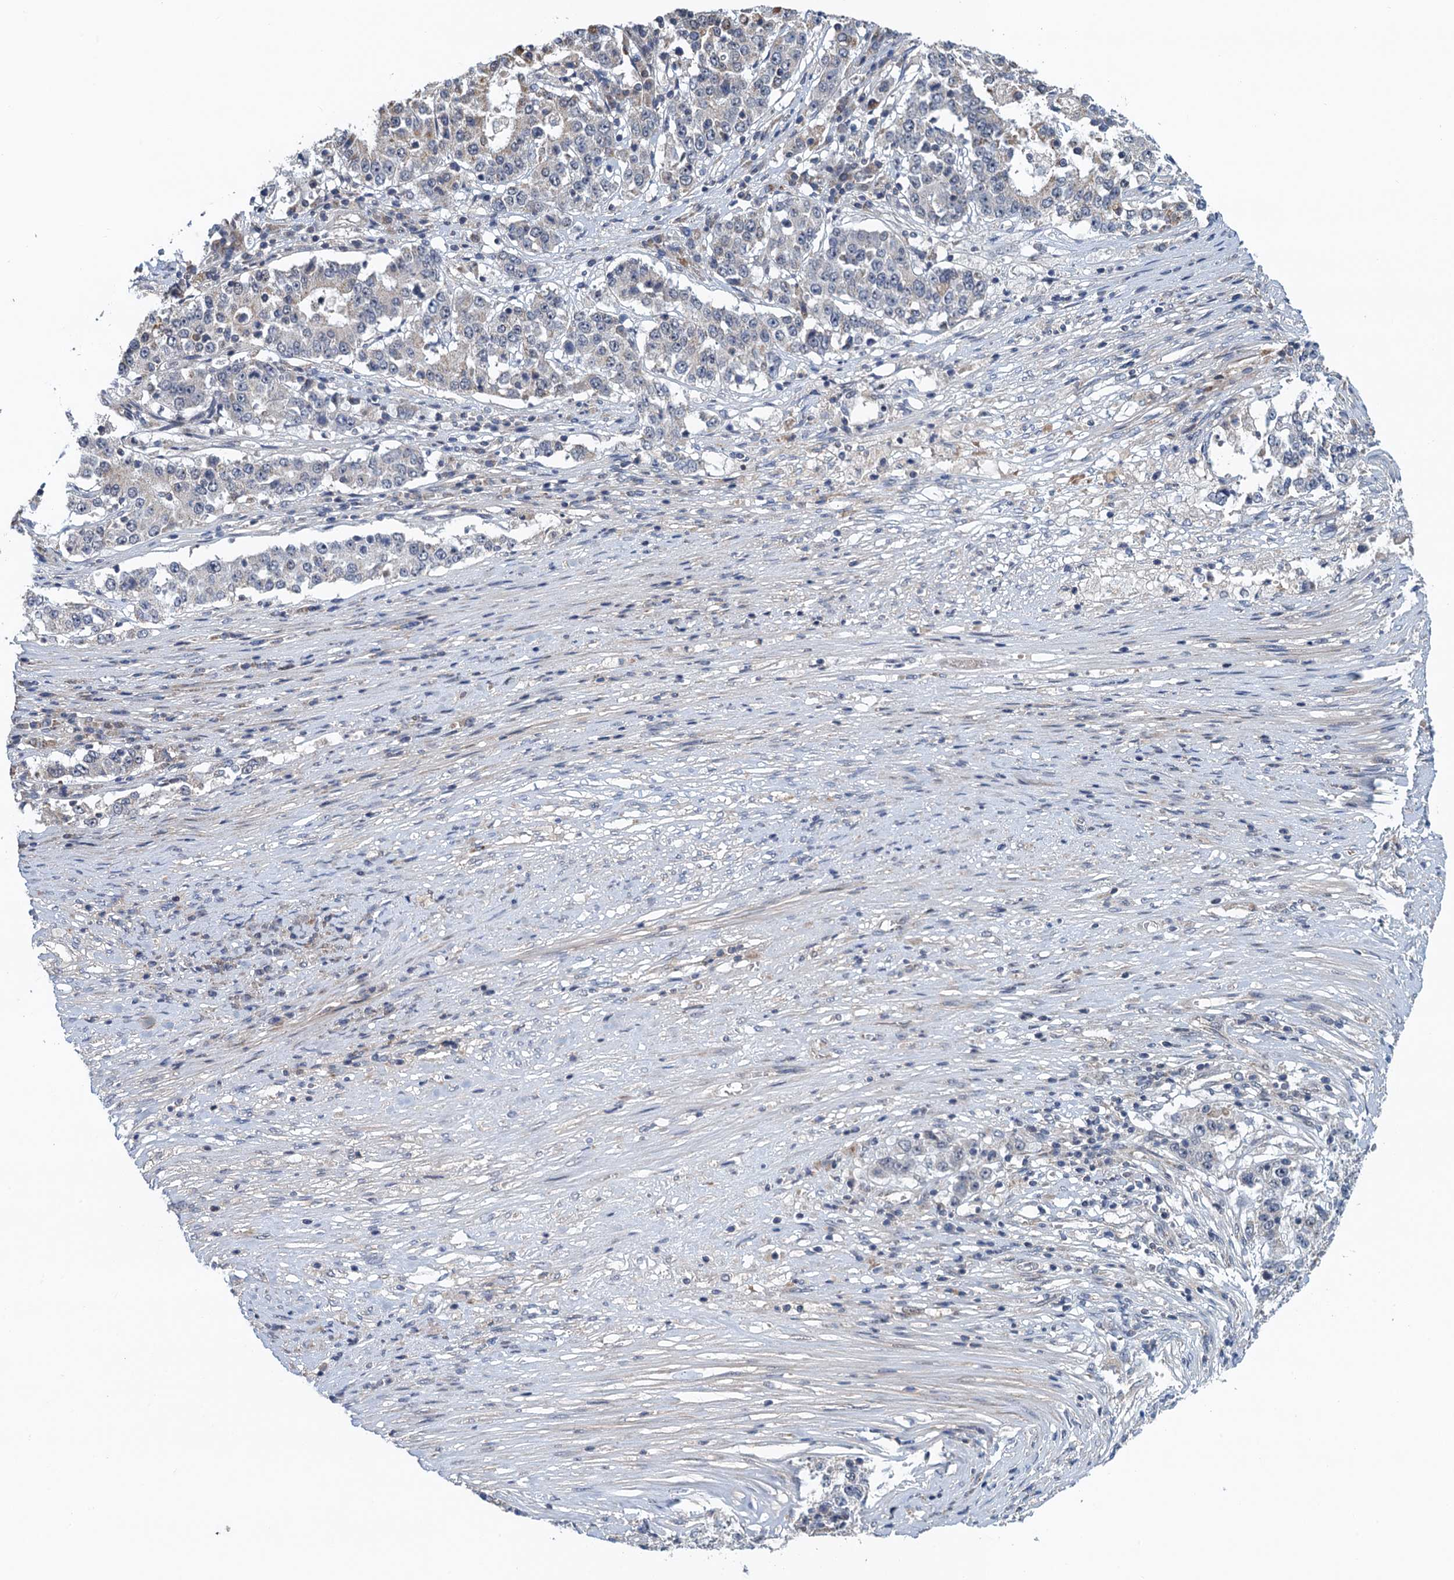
{"staining": {"intensity": "negative", "quantity": "none", "location": "none"}, "tissue": "stomach cancer", "cell_type": "Tumor cells", "image_type": "cancer", "snomed": [{"axis": "morphology", "description": "Adenocarcinoma, NOS"}, {"axis": "topography", "description": "Stomach"}], "caption": "Adenocarcinoma (stomach) stained for a protein using IHC shows no positivity tumor cells.", "gene": "MDM1", "patient": {"sex": "male", "age": 59}}